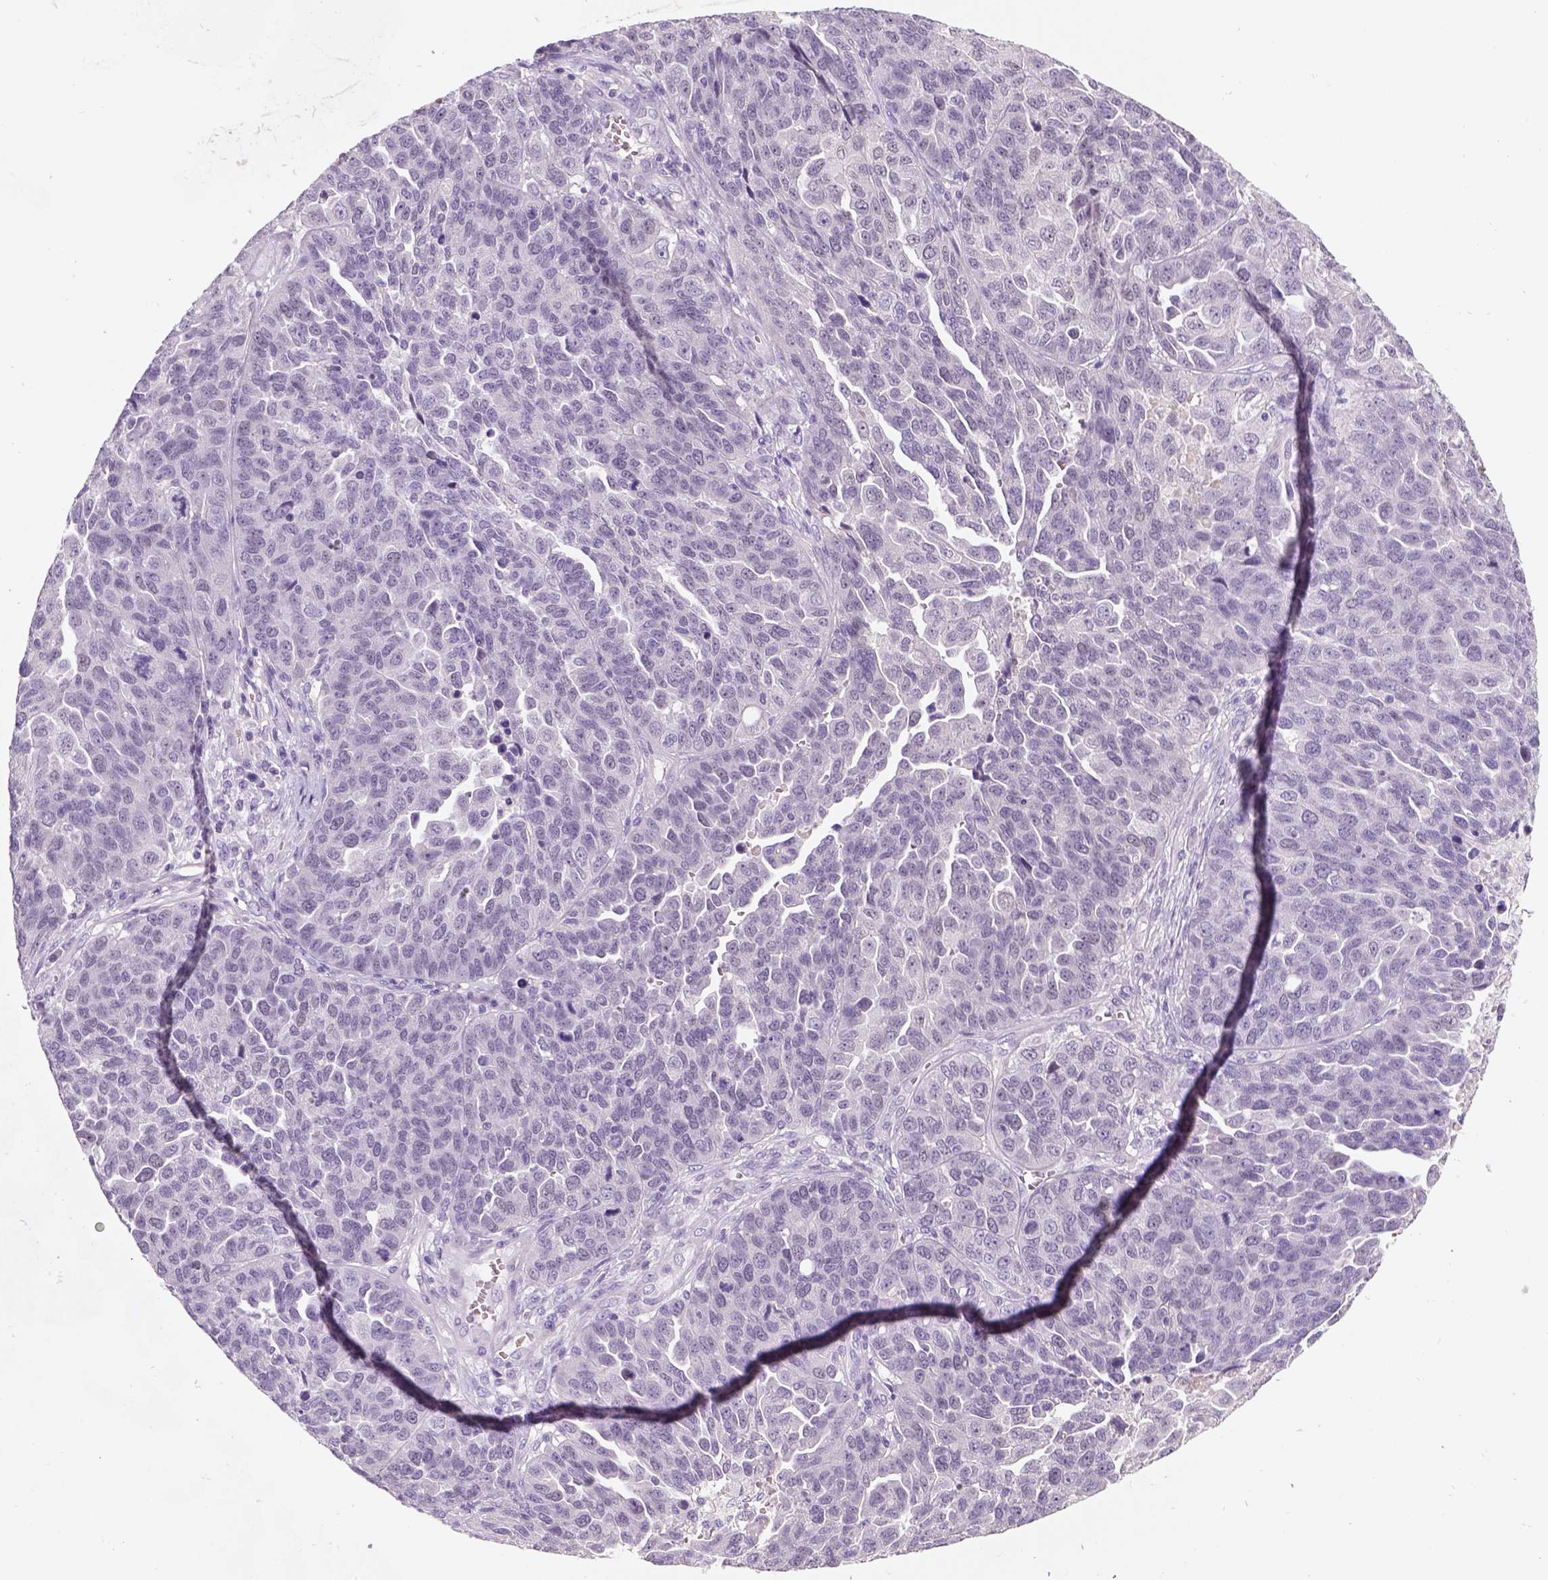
{"staining": {"intensity": "negative", "quantity": "none", "location": "none"}, "tissue": "ovarian cancer", "cell_type": "Tumor cells", "image_type": "cancer", "snomed": [{"axis": "morphology", "description": "Cystadenocarcinoma, serous, NOS"}, {"axis": "topography", "description": "Ovary"}], "caption": "This is an immunohistochemistry (IHC) micrograph of human ovarian serous cystadenocarcinoma. There is no positivity in tumor cells.", "gene": "ZMAT4", "patient": {"sex": "female", "age": 87}}